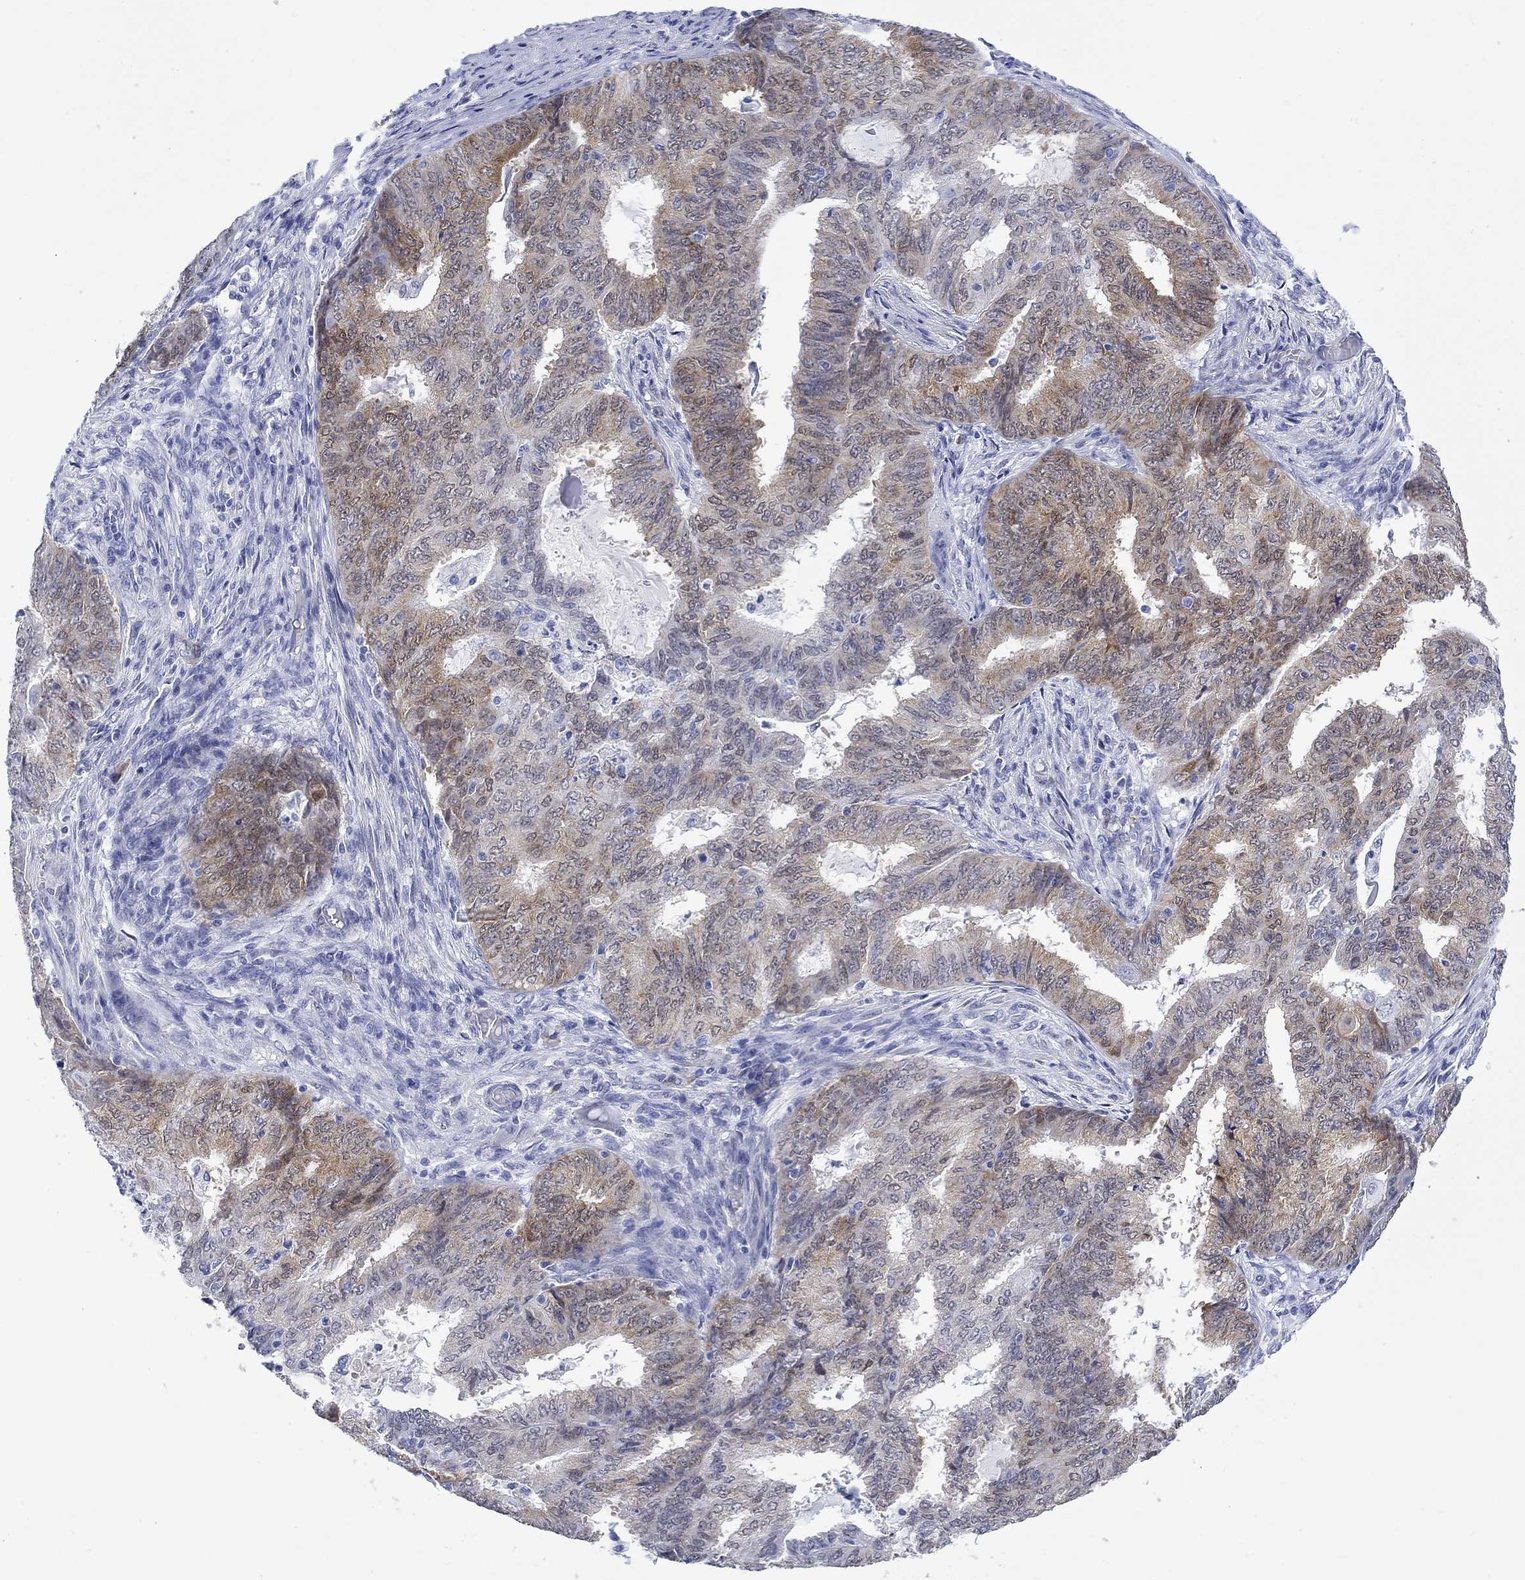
{"staining": {"intensity": "moderate", "quantity": "25%-75%", "location": "cytoplasmic/membranous,nuclear"}, "tissue": "endometrial cancer", "cell_type": "Tumor cells", "image_type": "cancer", "snomed": [{"axis": "morphology", "description": "Adenocarcinoma, NOS"}, {"axis": "topography", "description": "Endometrium"}], "caption": "Endometrial cancer (adenocarcinoma) stained with a protein marker displays moderate staining in tumor cells.", "gene": "MSI1", "patient": {"sex": "female", "age": 62}}